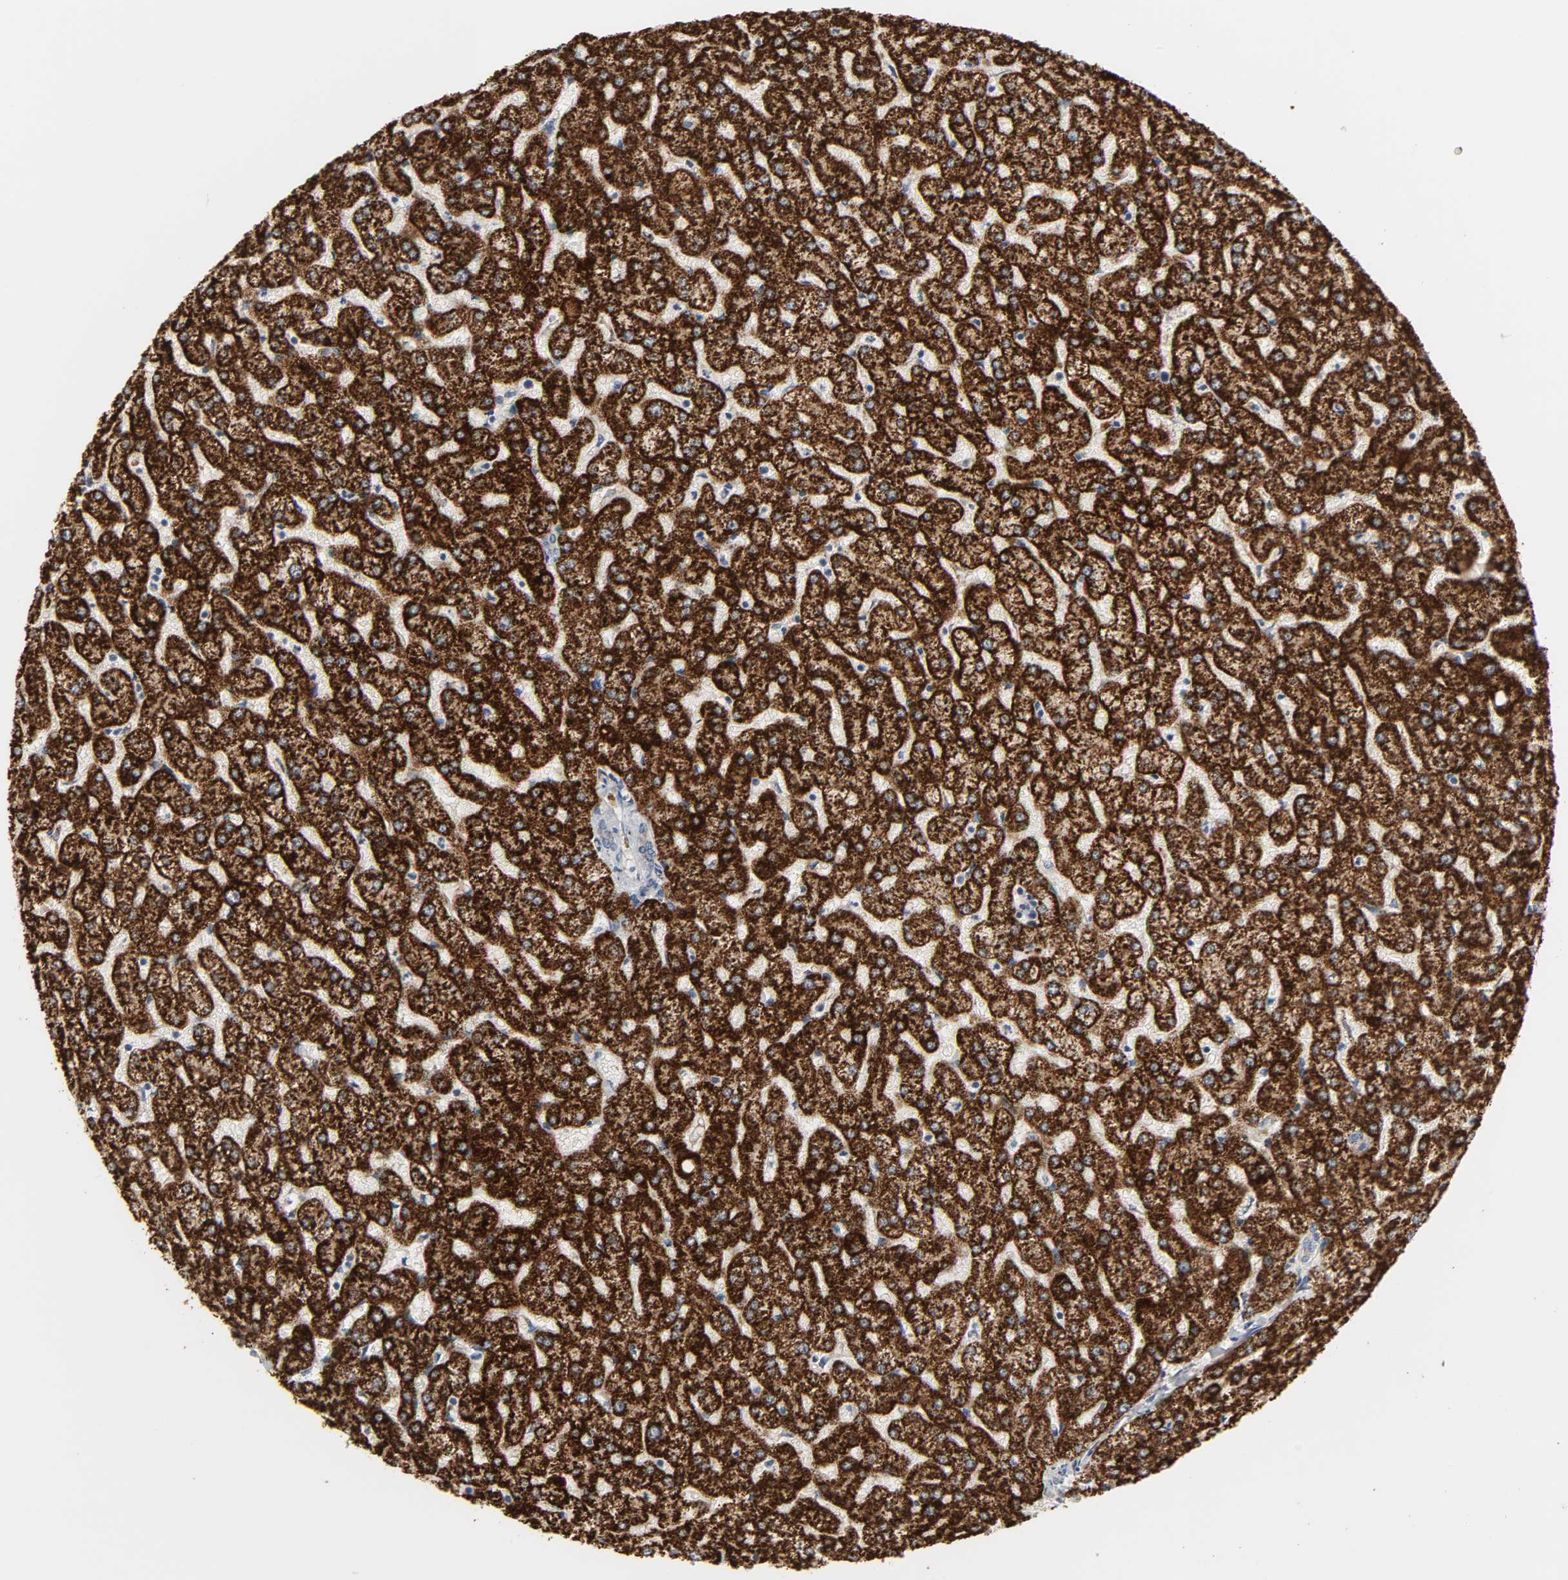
{"staining": {"intensity": "weak", "quantity": "25%-75%", "location": "cytoplasmic/membranous"}, "tissue": "liver", "cell_type": "Cholangiocytes", "image_type": "normal", "snomed": [{"axis": "morphology", "description": "Normal tissue, NOS"}, {"axis": "topography", "description": "Liver"}], "caption": "High-magnification brightfield microscopy of normal liver stained with DAB (brown) and counterstained with hematoxylin (blue). cholangiocytes exhibit weak cytoplasmic/membranous staining is present in about25%-75% of cells.", "gene": "ACAT1", "patient": {"sex": "female", "age": 32}}